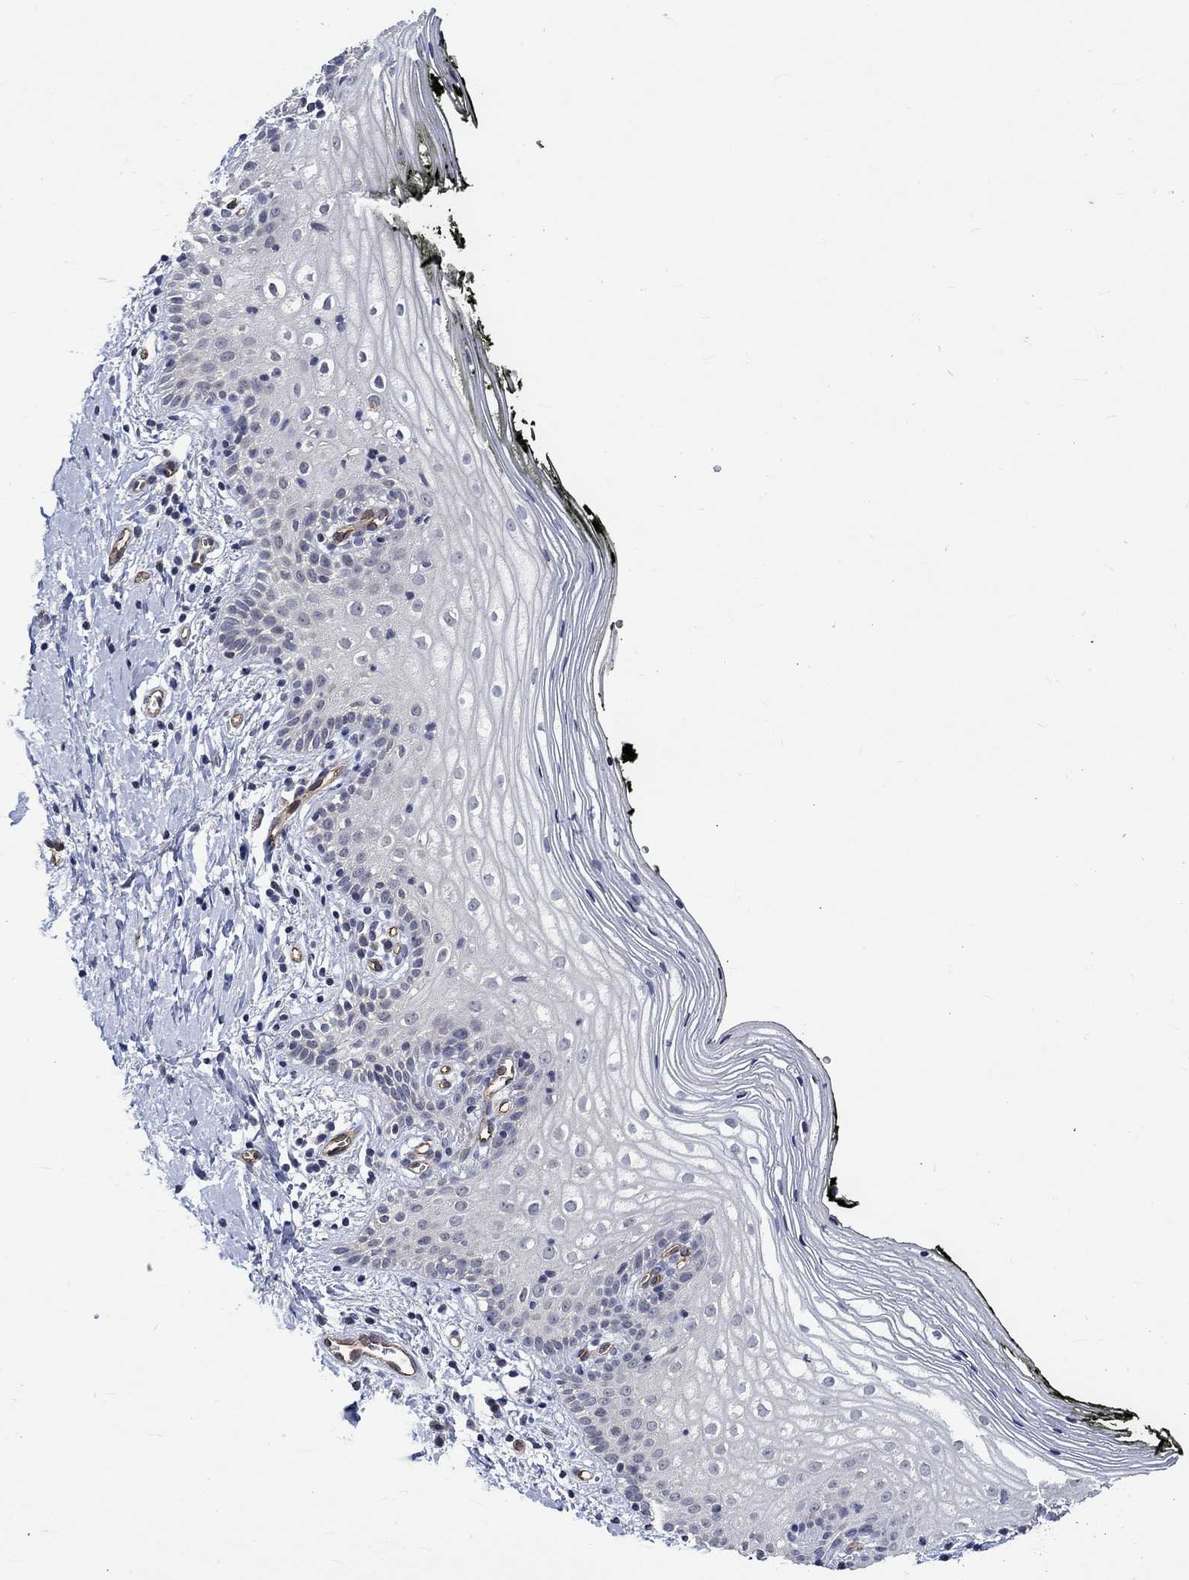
{"staining": {"intensity": "negative", "quantity": "none", "location": "none"}, "tissue": "vagina", "cell_type": "Squamous epithelial cells", "image_type": "normal", "snomed": [{"axis": "morphology", "description": "Normal tissue, NOS"}, {"axis": "topography", "description": "Vagina"}], "caption": "Normal vagina was stained to show a protein in brown. There is no significant expression in squamous epithelial cells.", "gene": "GJA5", "patient": {"sex": "female", "age": 47}}